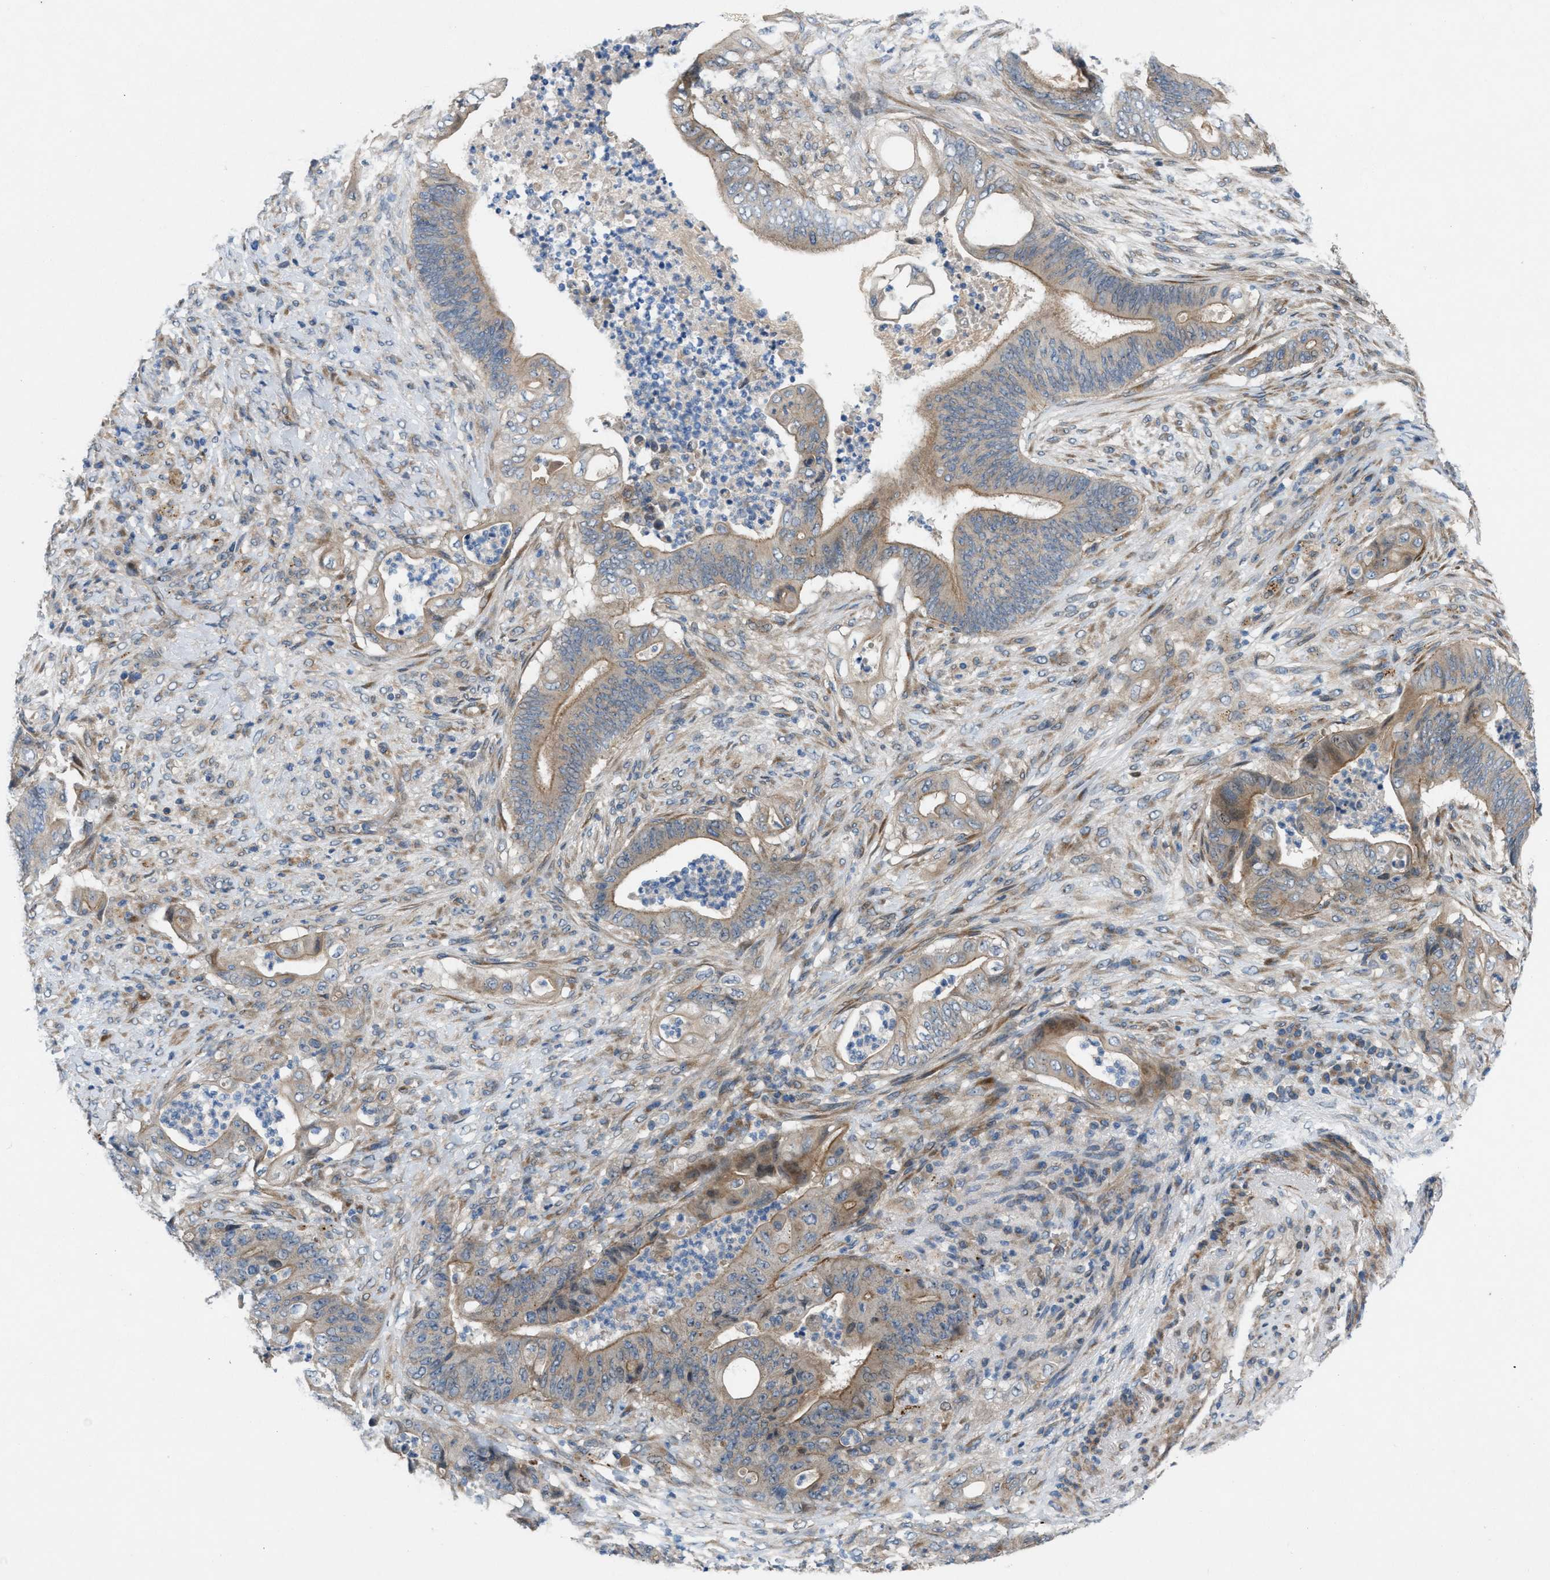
{"staining": {"intensity": "weak", "quantity": "25%-75%", "location": "cytoplasmic/membranous"}, "tissue": "stomach cancer", "cell_type": "Tumor cells", "image_type": "cancer", "snomed": [{"axis": "morphology", "description": "Adenocarcinoma, NOS"}, {"axis": "topography", "description": "Stomach"}], "caption": "Immunohistochemistry (IHC) image of human stomach adenocarcinoma stained for a protein (brown), which reveals low levels of weak cytoplasmic/membranous positivity in approximately 25%-75% of tumor cells.", "gene": "CYB5D1", "patient": {"sex": "female", "age": 73}}